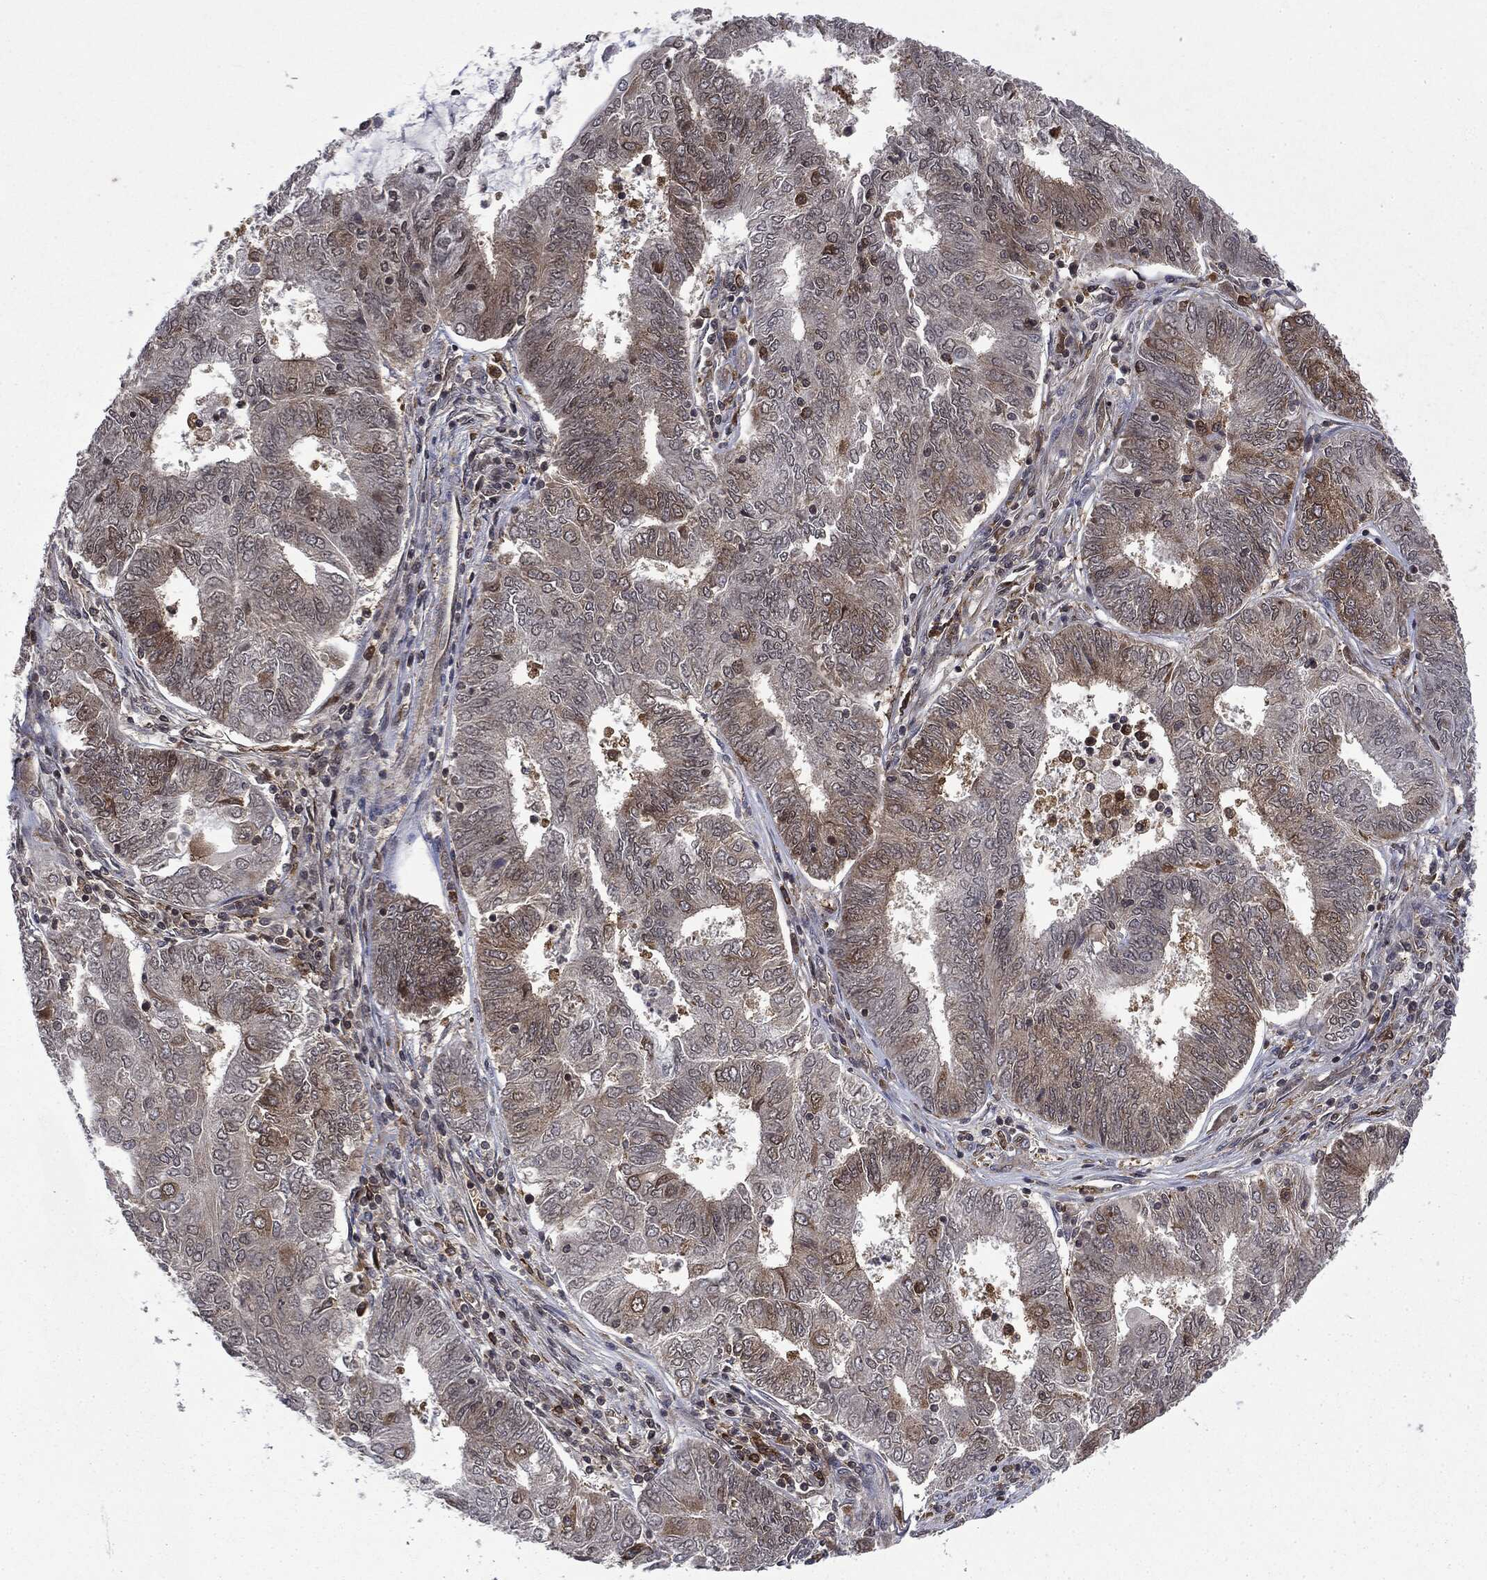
{"staining": {"intensity": "moderate", "quantity": "<25%", "location": "cytoplasmic/membranous"}, "tissue": "endometrial cancer", "cell_type": "Tumor cells", "image_type": "cancer", "snomed": [{"axis": "morphology", "description": "Adenocarcinoma, NOS"}, {"axis": "topography", "description": "Endometrium"}], "caption": "Immunohistochemistry photomicrograph of neoplastic tissue: human endometrial adenocarcinoma stained using immunohistochemistry shows low levels of moderate protein expression localized specifically in the cytoplasmic/membranous of tumor cells, appearing as a cytoplasmic/membranous brown color.", "gene": "SNX5", "patient": {"sex": "female", "age": 62}}